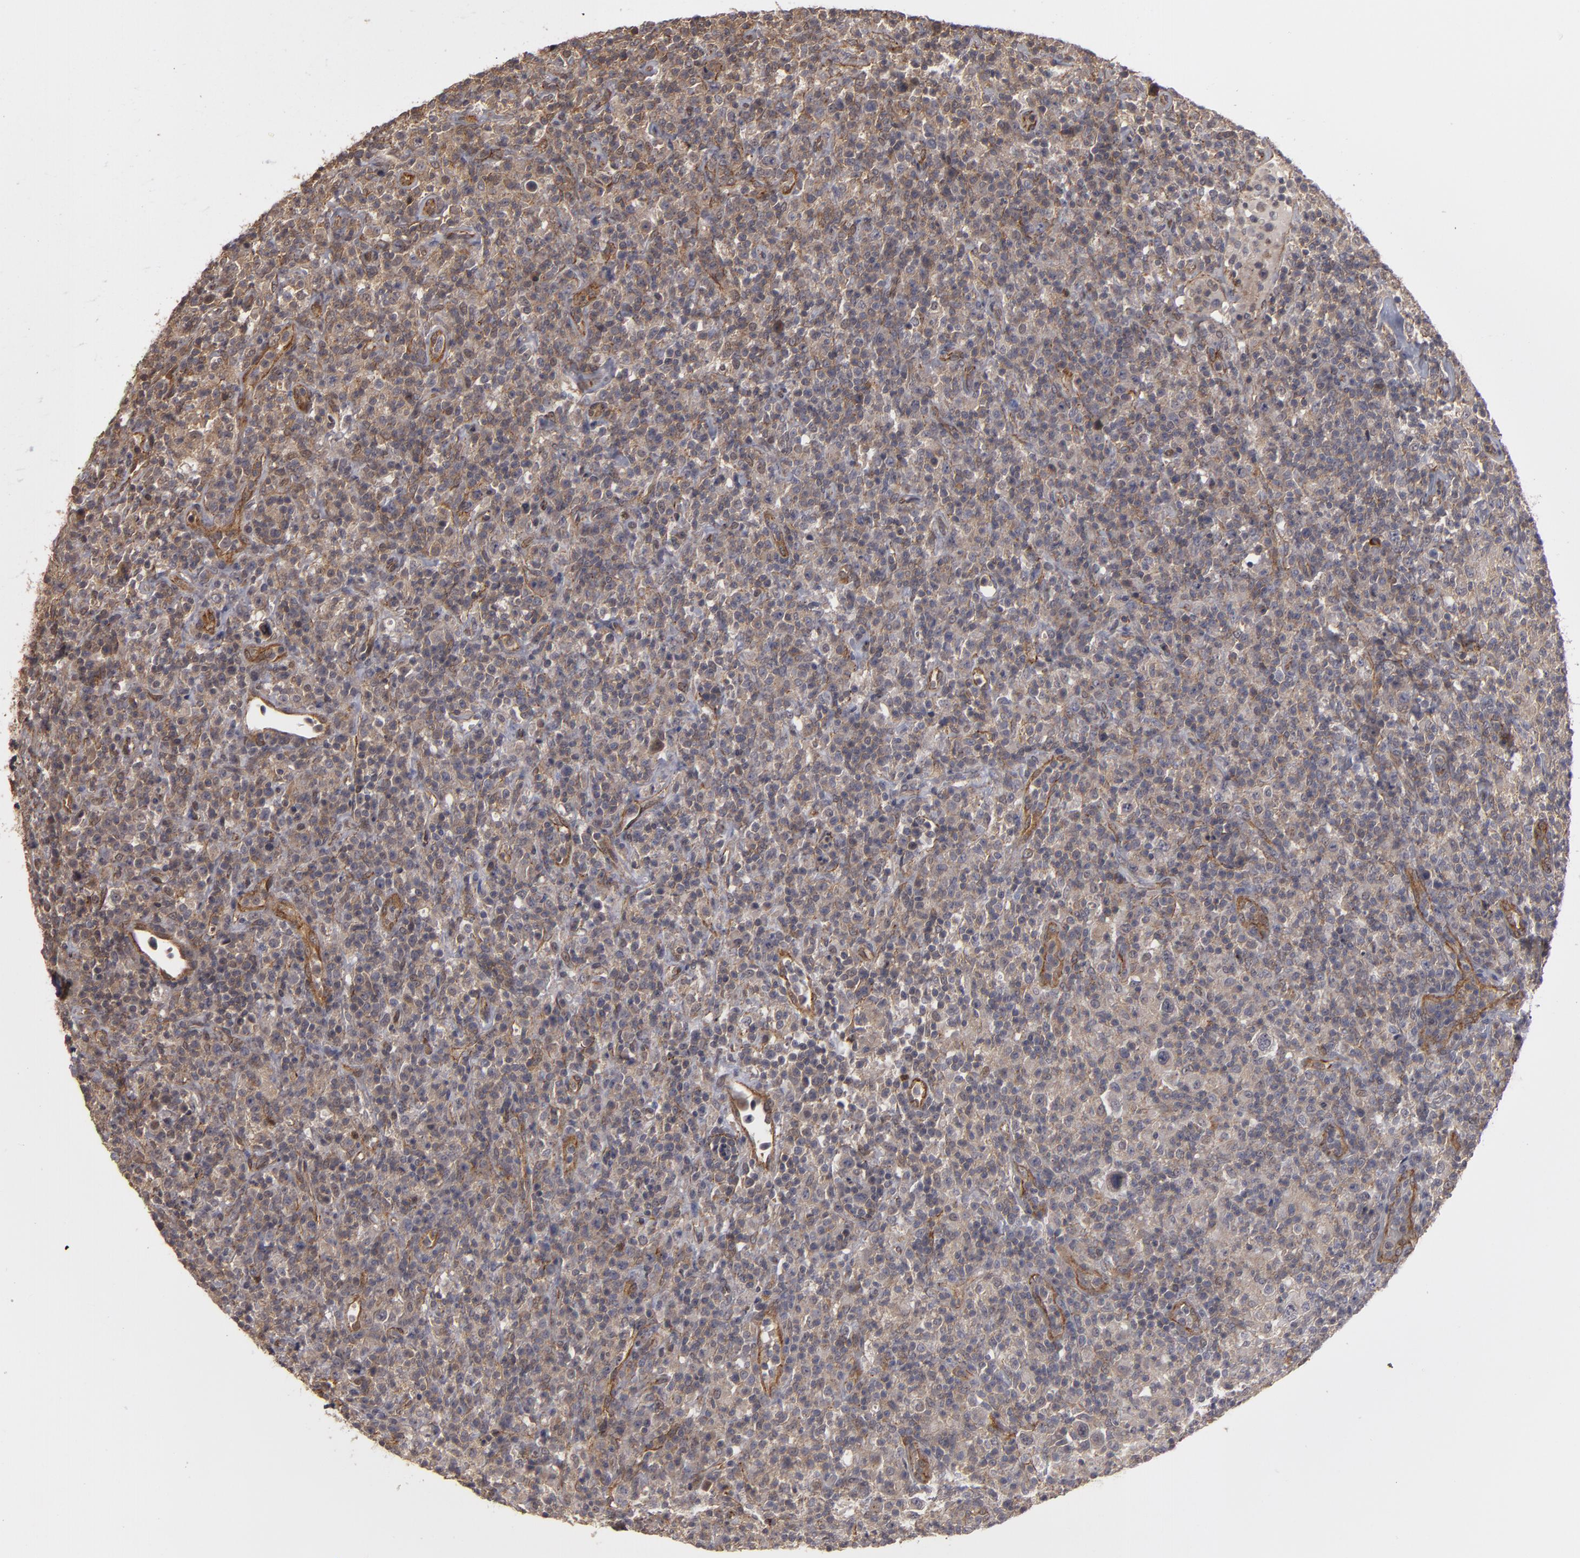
{"staining": {"intensity": "moderate", "quantity": "25%-75%", "location": "cytoplasmic/membranous"}, "tissue": "lymphoma", "cell_type": "Tumor cells", "image_type": "cancer", "snomed": [{"axis": "morphology", "description": "Hodgkin's disease, NOS"}, {"axis": "topography", "description": "Lymph node"}], "caption": "Hodgkin's disease was stained to show a protein in brown. There is medium levels of moderate cytoplasmic/membranous expression in about 25%-75% of tumor cells.", "gene": "TJP1", "patient": {"sex": "male", "age": 65}}